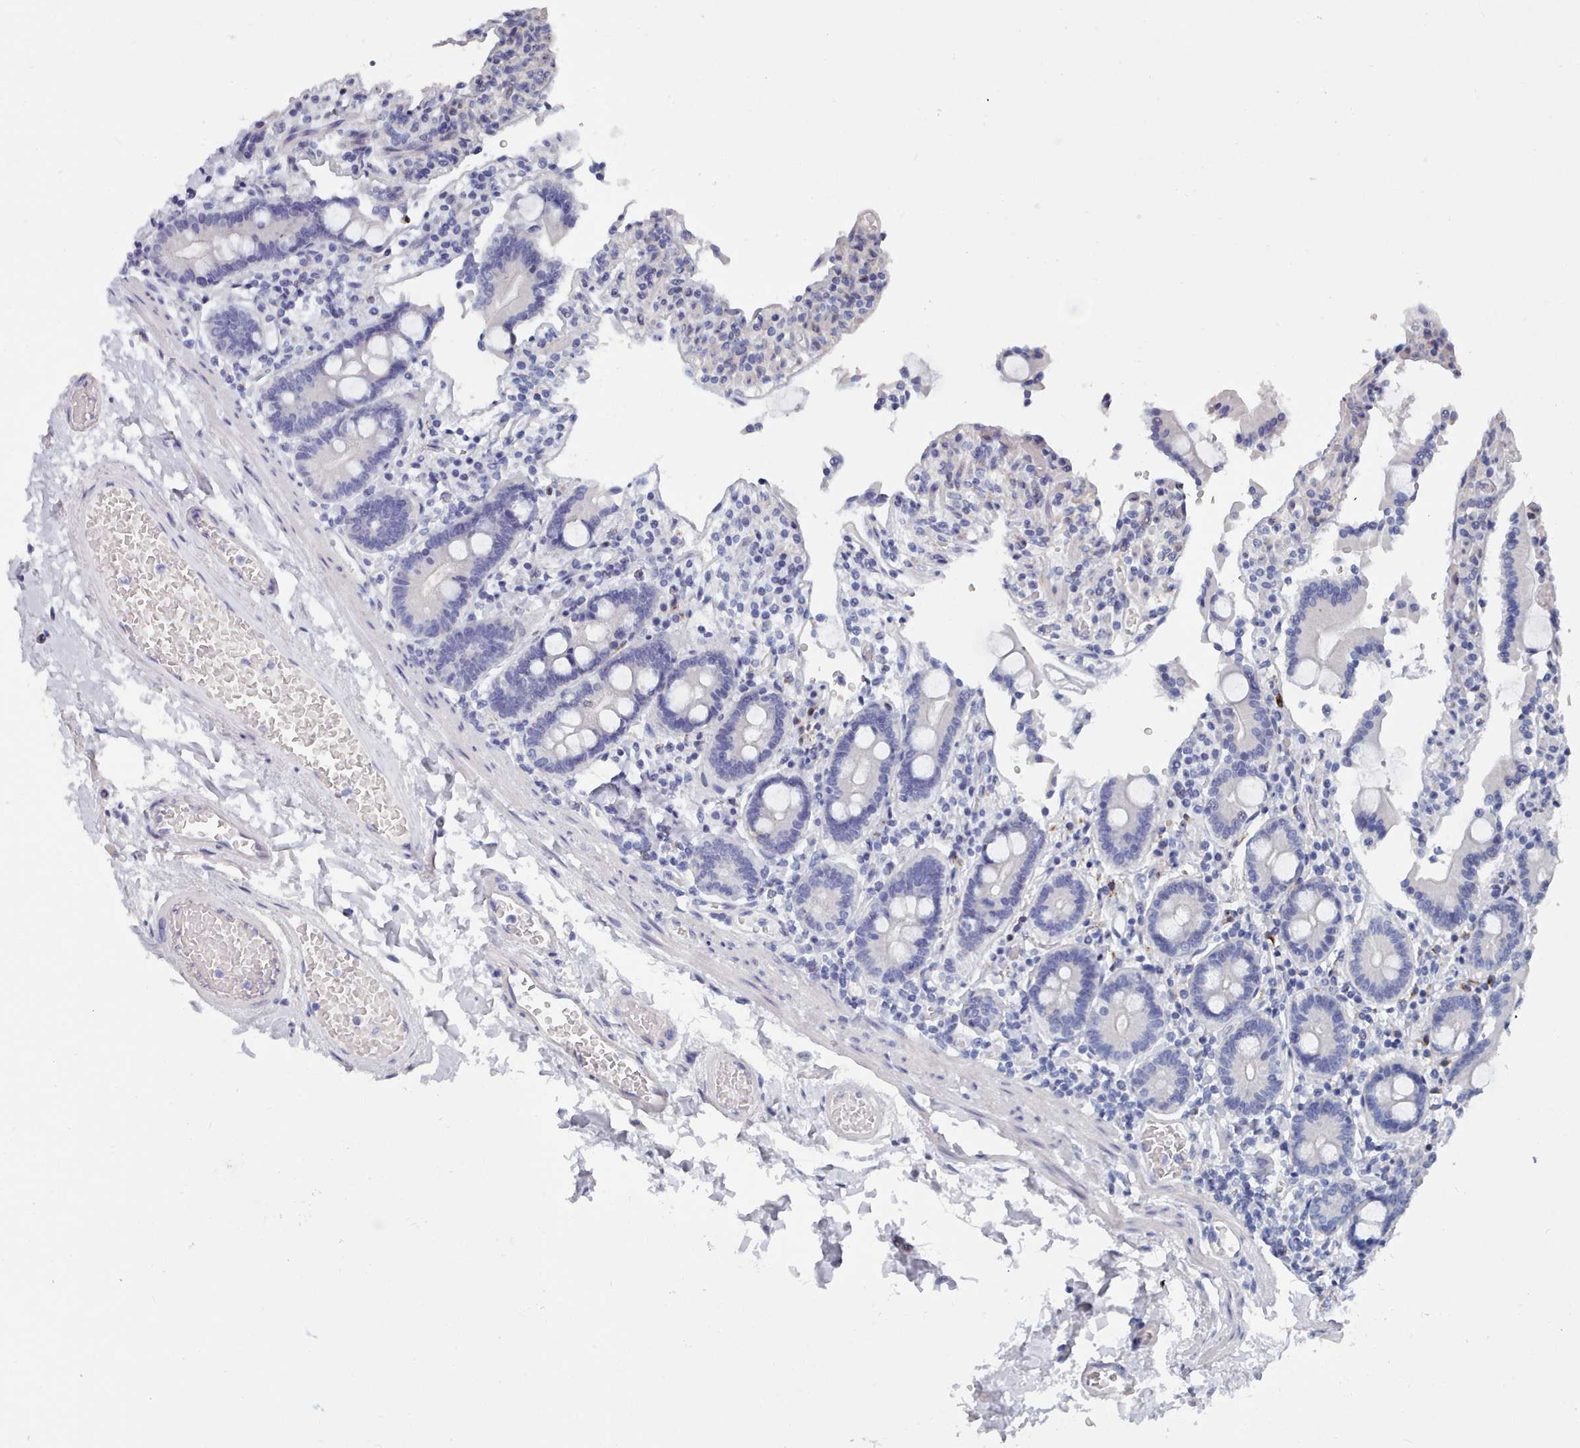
{"staining": {"intensity": "negative", "quantity": "none", "location": "none"}, "tissue": "duodenum", "cell_type": "Glandular cells", "image_type": "normal", "snomed": [{"axis": "morphology", "description": "Normal tissue, NOS"}, {"axis": "topography", "description": "Duodenum"}], "caption": "Protein analysis of unremarkable duodenum displays no significant staining in glandular cells. (Stains: DAB (3,3'-diaminobenzidine) immunohistochemistry (IHC) with hematoxylin counter stain, Microscopy: brightfield microscopy at high magnification).", "gene": "ENSG00000285188", "patient": {"sex": "male", "age": 55}}